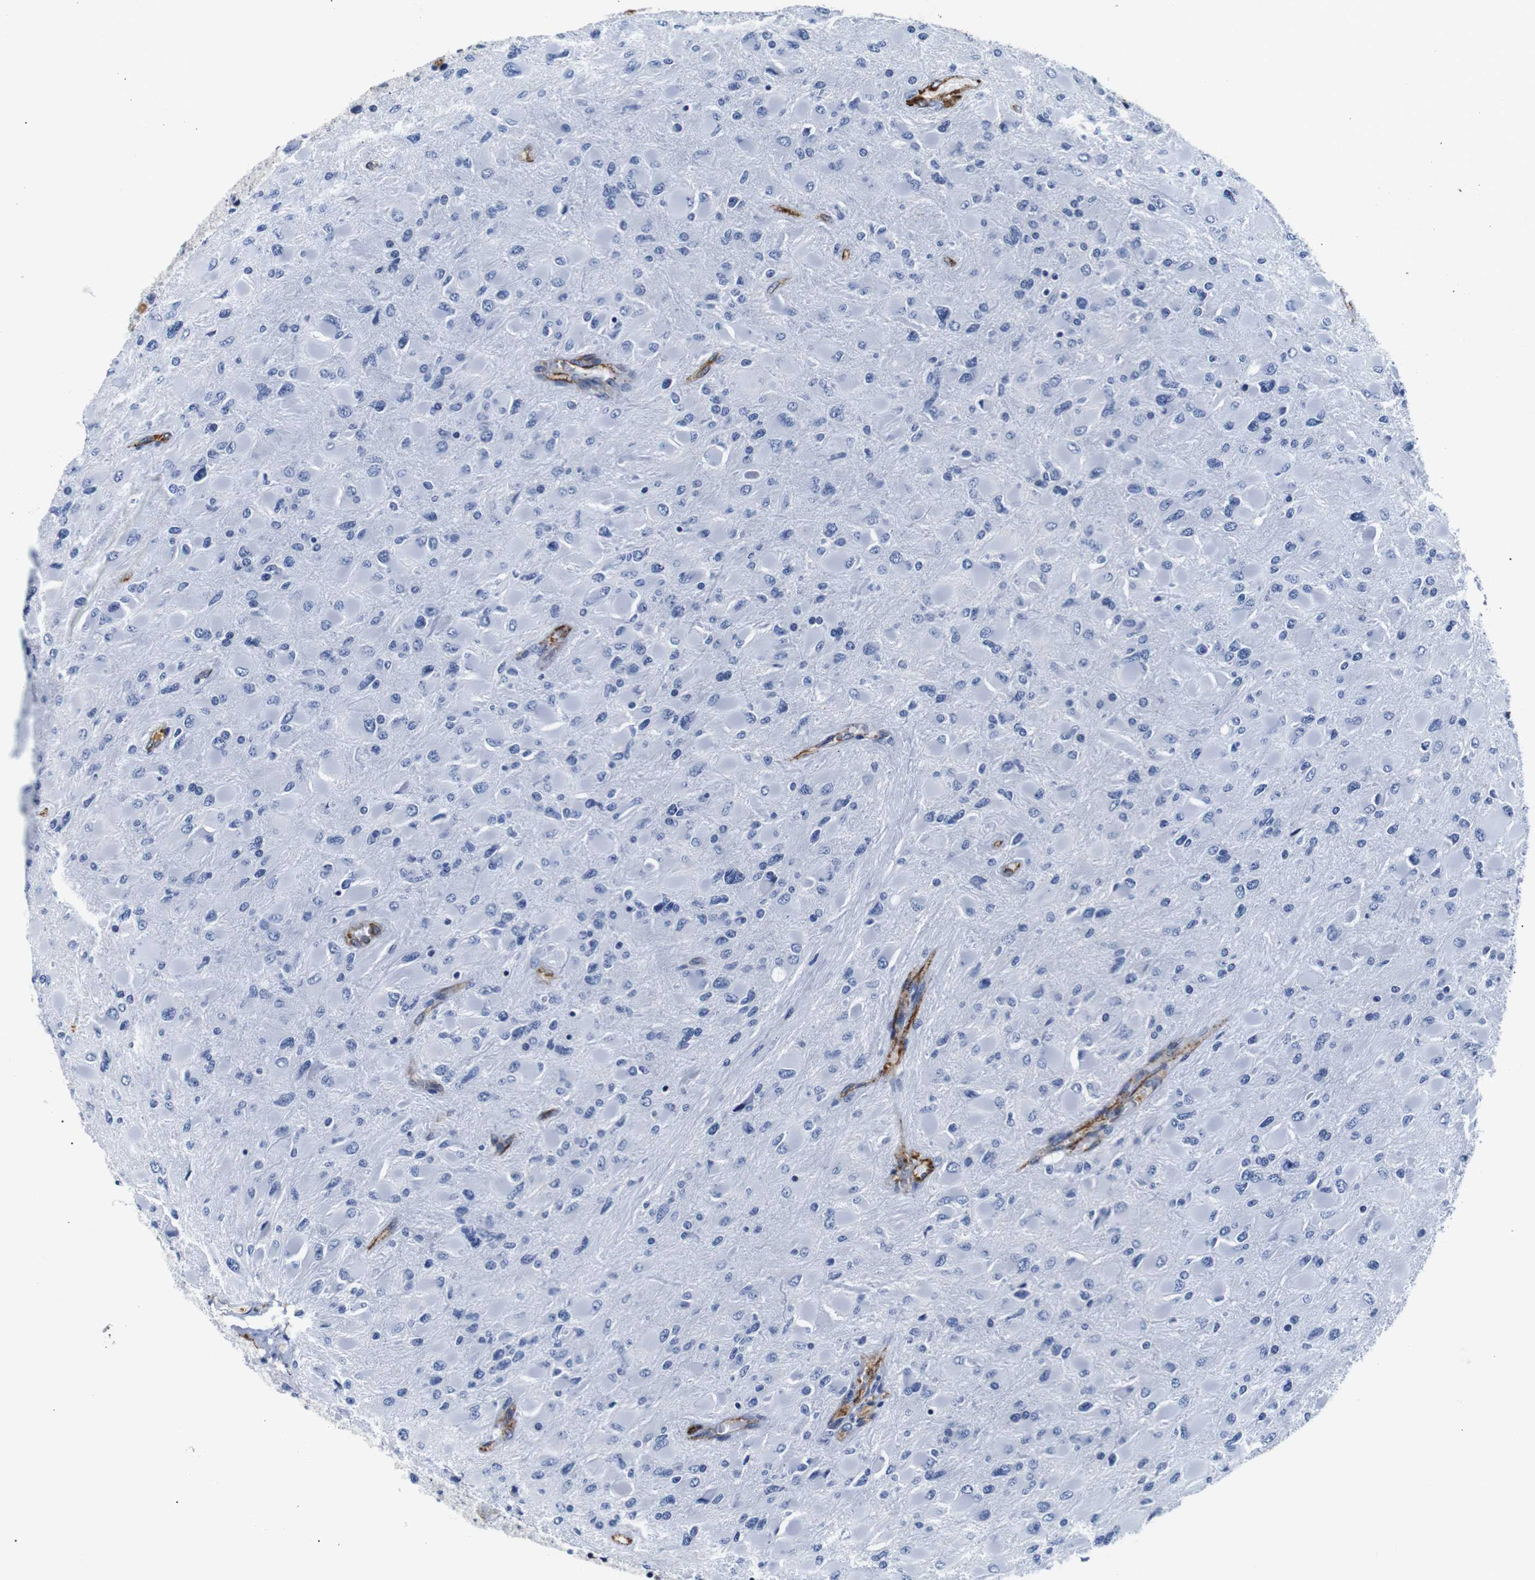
{"staining": {"intensity": "negative", "quantity": "none", "location": "none"}, "tissue": "glioma", "cell_type": "Tumor cells", "image_type": "cancer", "snomed": [{"axis": "morphology", "description": "Glioma, malignant, High grade"}, {"axis": "topography", "description": "Cerebral cortex"}], "caption": "Glioma stained for a protein using IHC reveals no staining tumor cells.", "gene": "MUC4", "patient": {"sex": "female", "age": 36}}